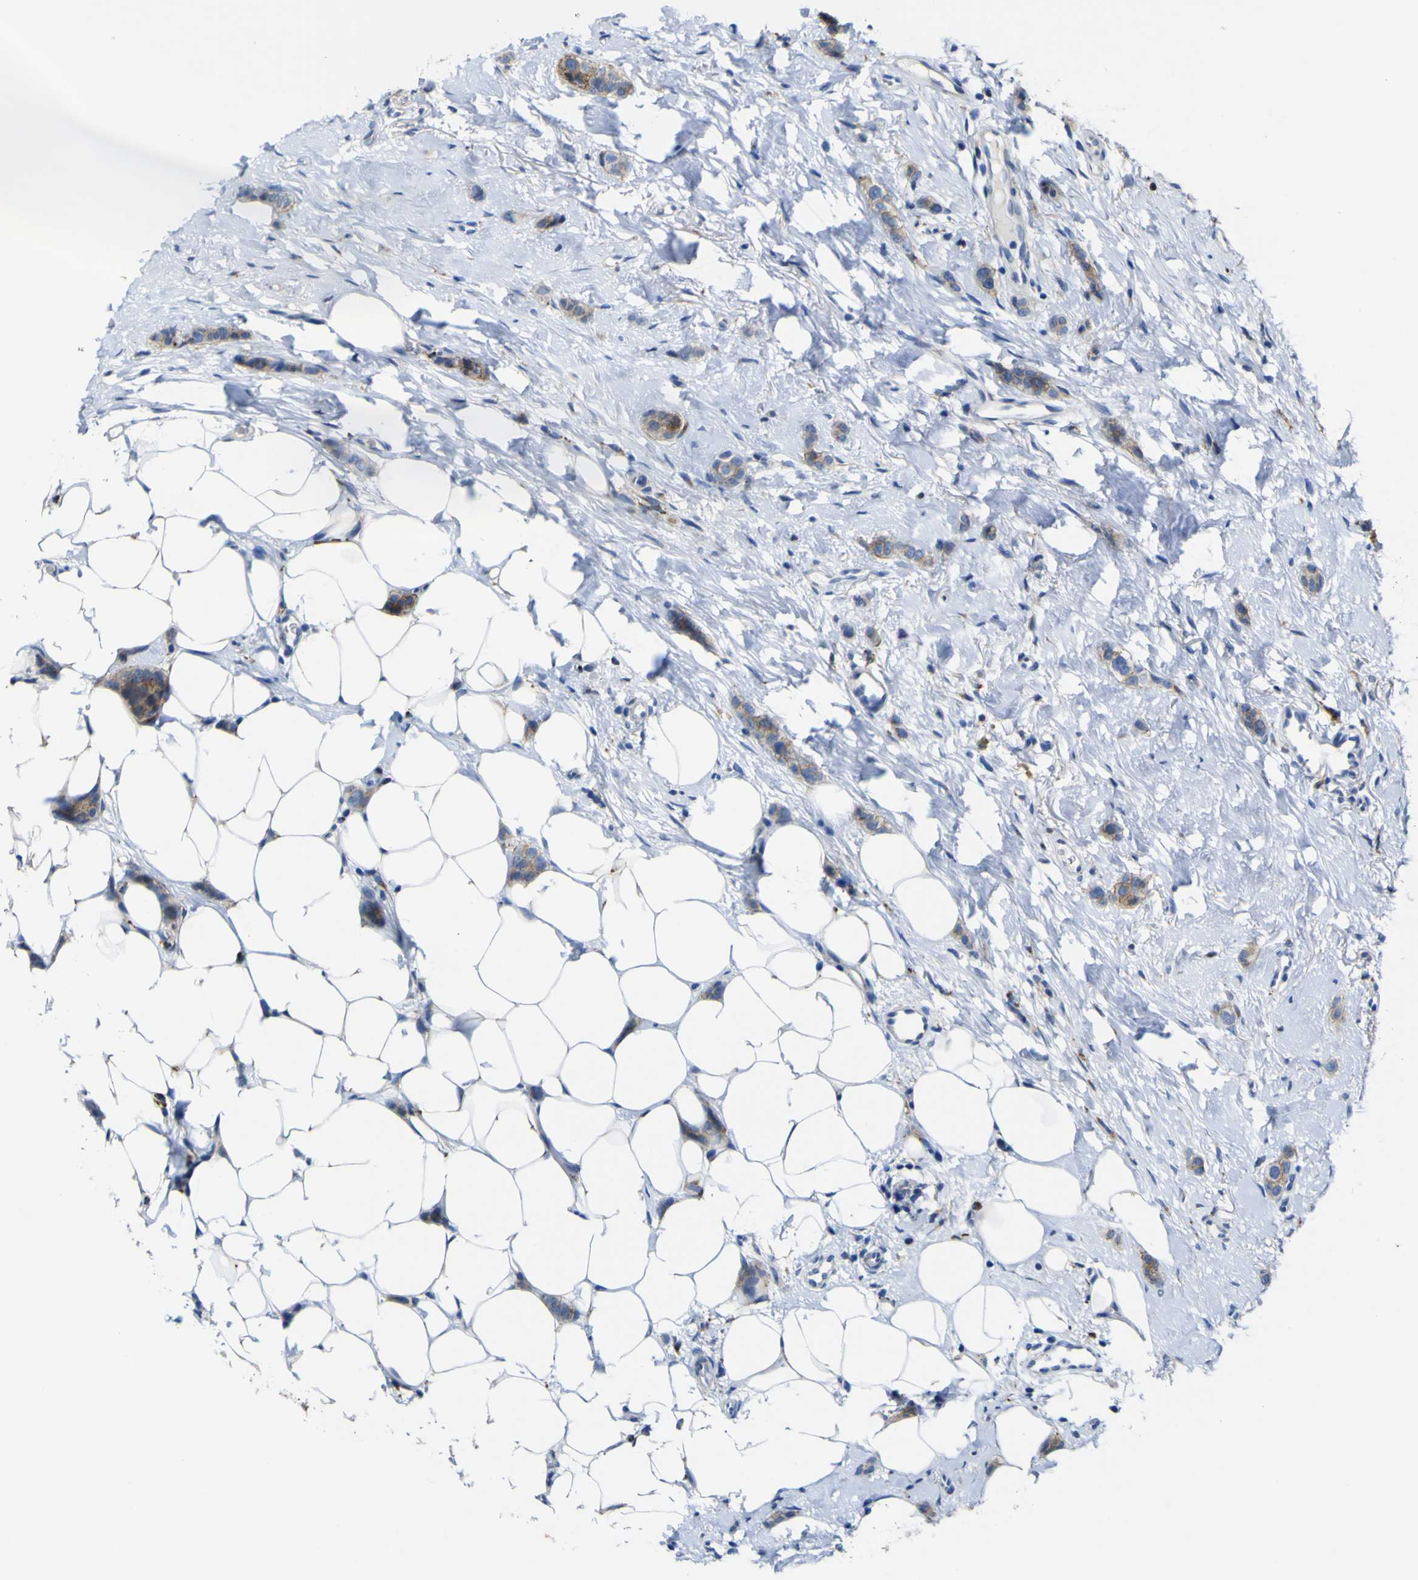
{"staining": {"intensity": "negative", "quantity": "none", "location": "none"}, "tissue": "breast cancer", "cell_type": "Tumor cells", "image_type": "cancer", "snomed": [{"axis": "morphology", "description": "Lobular carcinoma"}, {"axis": "topography", "description": "Skin"}, {"axis": "topography", "description": "Breast"}], "caption": "Tumor cells show no significant positivity in breast cancer (lobular carcinoma).", "gene": "PTPRF", "patient": {"sex": "female", "age": 46}}